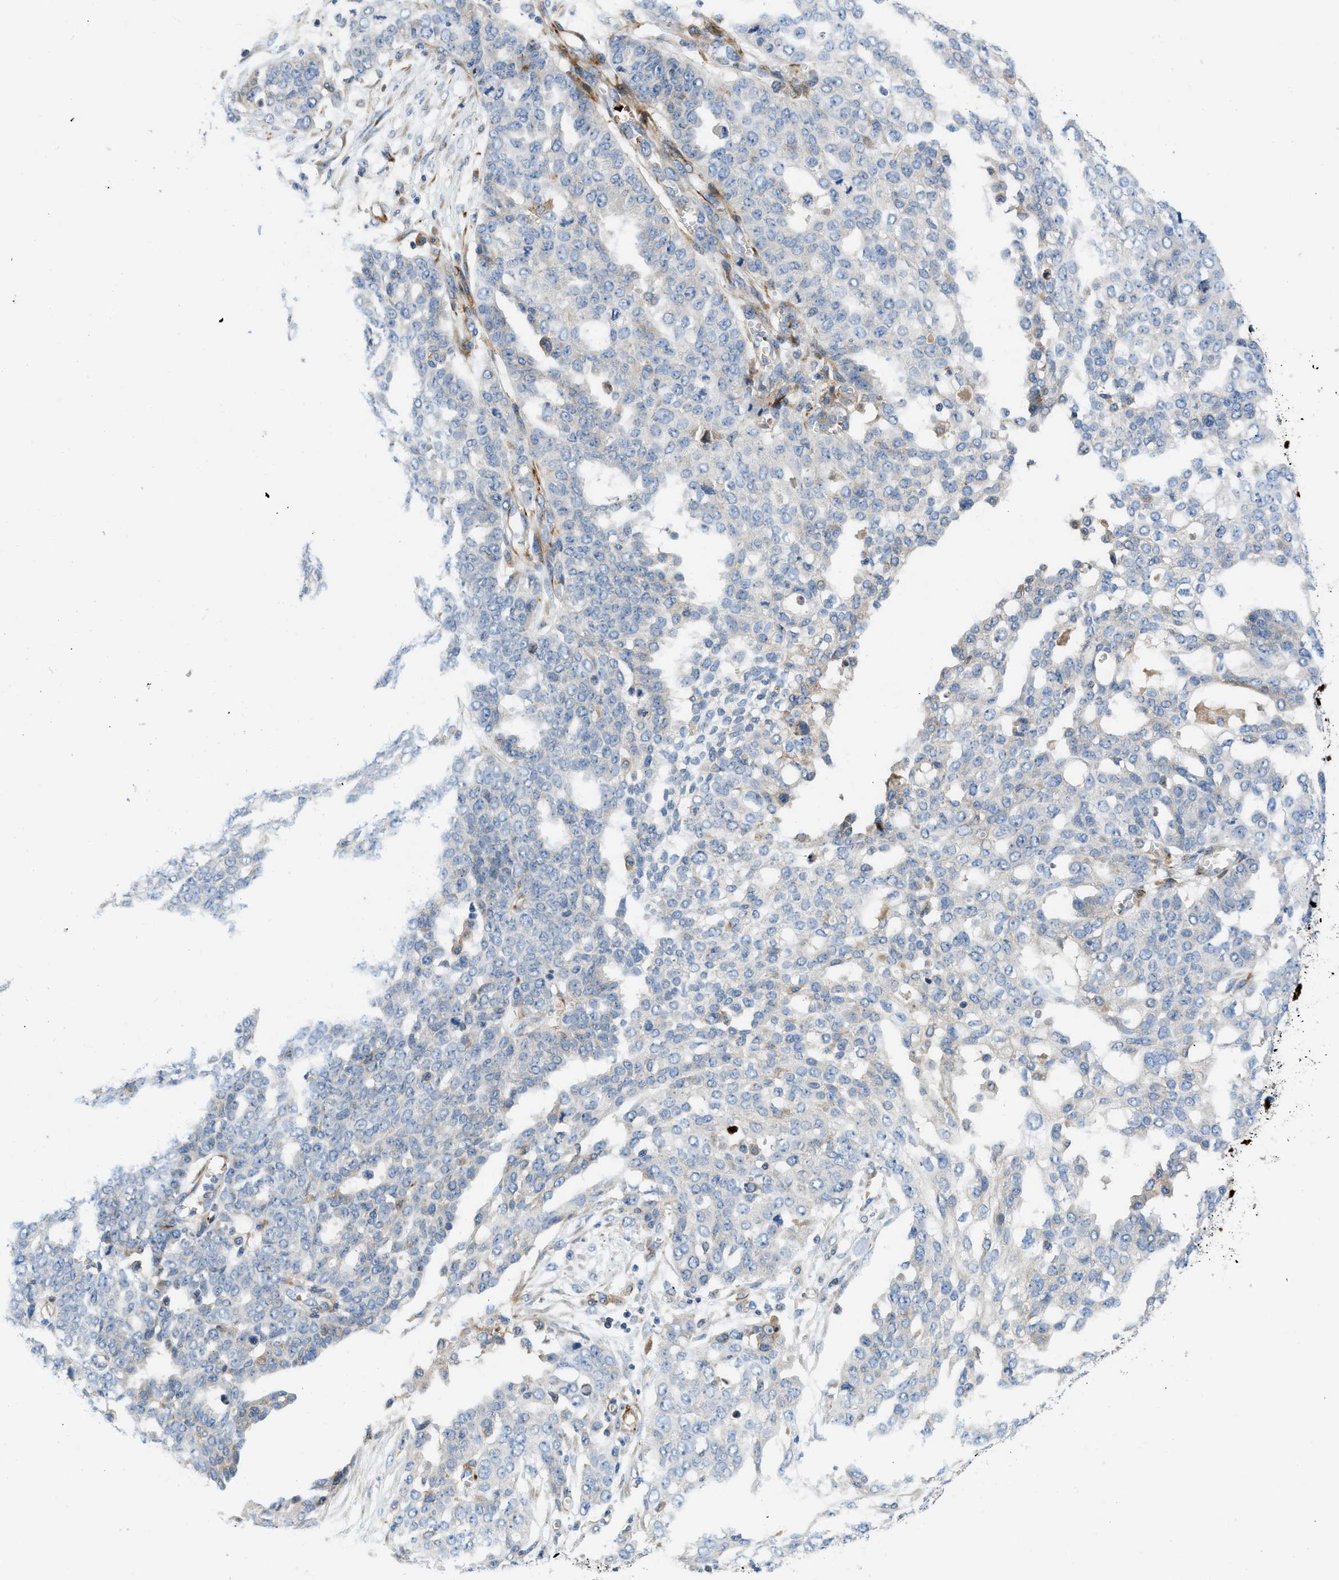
{"staining": {"intensity": "negative", "quantity": "none", "location": "none"}, "tissue": "ovarian cancer", "cell_type": "Tumor cells", "image_type": "cancer", "snomed": [{"axis": "morphology", "description": "Cystadenocarcinoma, serous, NOS"}, {"axis": "topography", "description": "Soft tissue"}, {"axis": "topography", "description": "Ovary"}], "caption": "High power microscopy image of an immunohistochemistry micrograph of ovarian serous cystadenocarcinoma, revealing no significant positivity in tumor cells.", "gene": "ZNF831", "patient": {"sex": "female", "age": 57}}